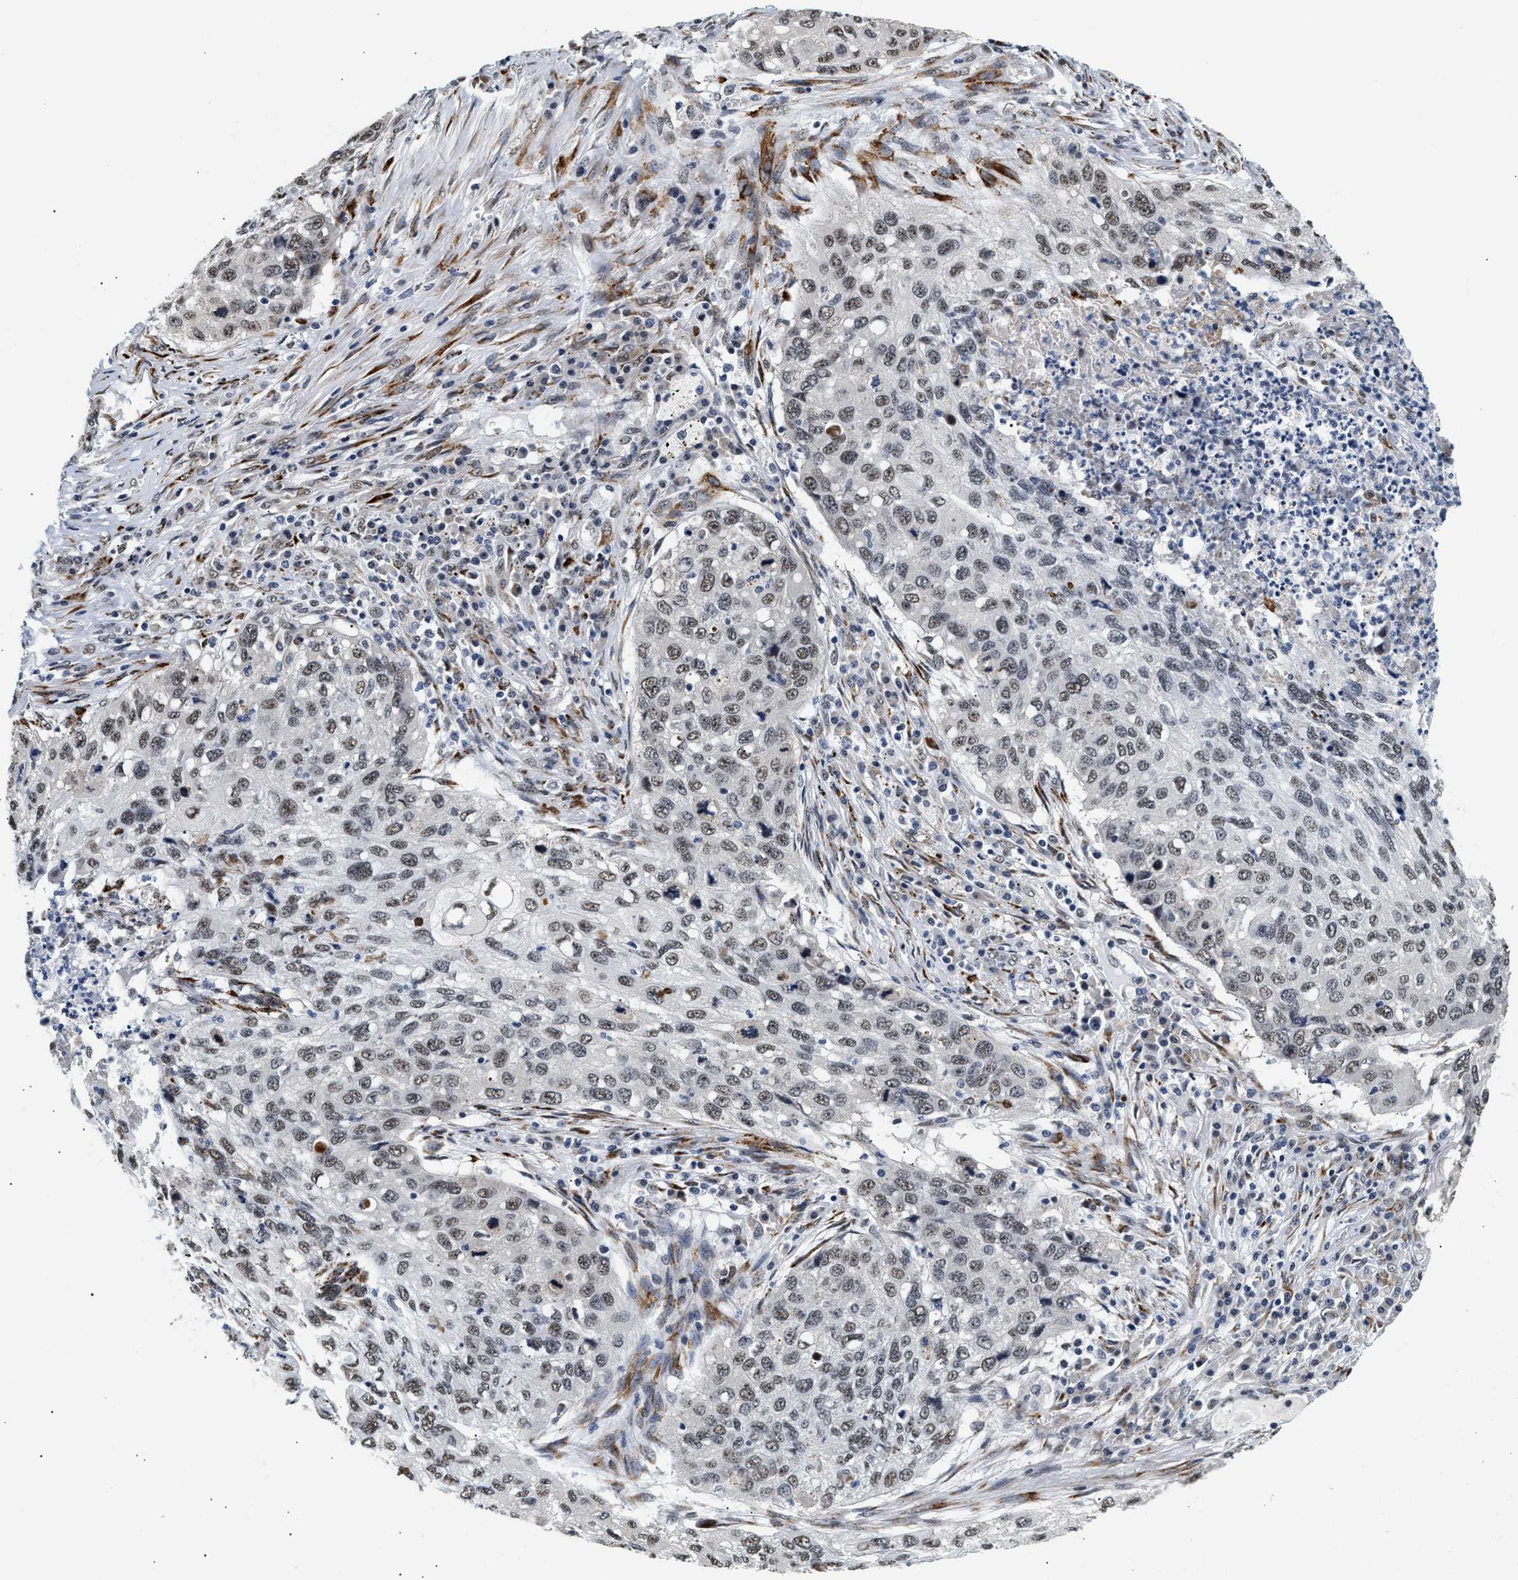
{"staining": {"intensity": "weak", "quantity": ">75%", "location": "nuclear"}, "tissue": "lung cancer", "cell_type": "Tumor cells", "image_type": "cancer", "snomed": [{"axis": "morphology", "description": "Squamous cell carcinoma, NOS"}, {"axis": "topography", "description": "Lung"}], "caption": "IHC image of human lung cancer stained for a protein (brown), which shows low levels of weak nuclear expression in about >75% of tumor cells.", "gene": "THOC1", "patient": {"sex": "female", "age": 63}}